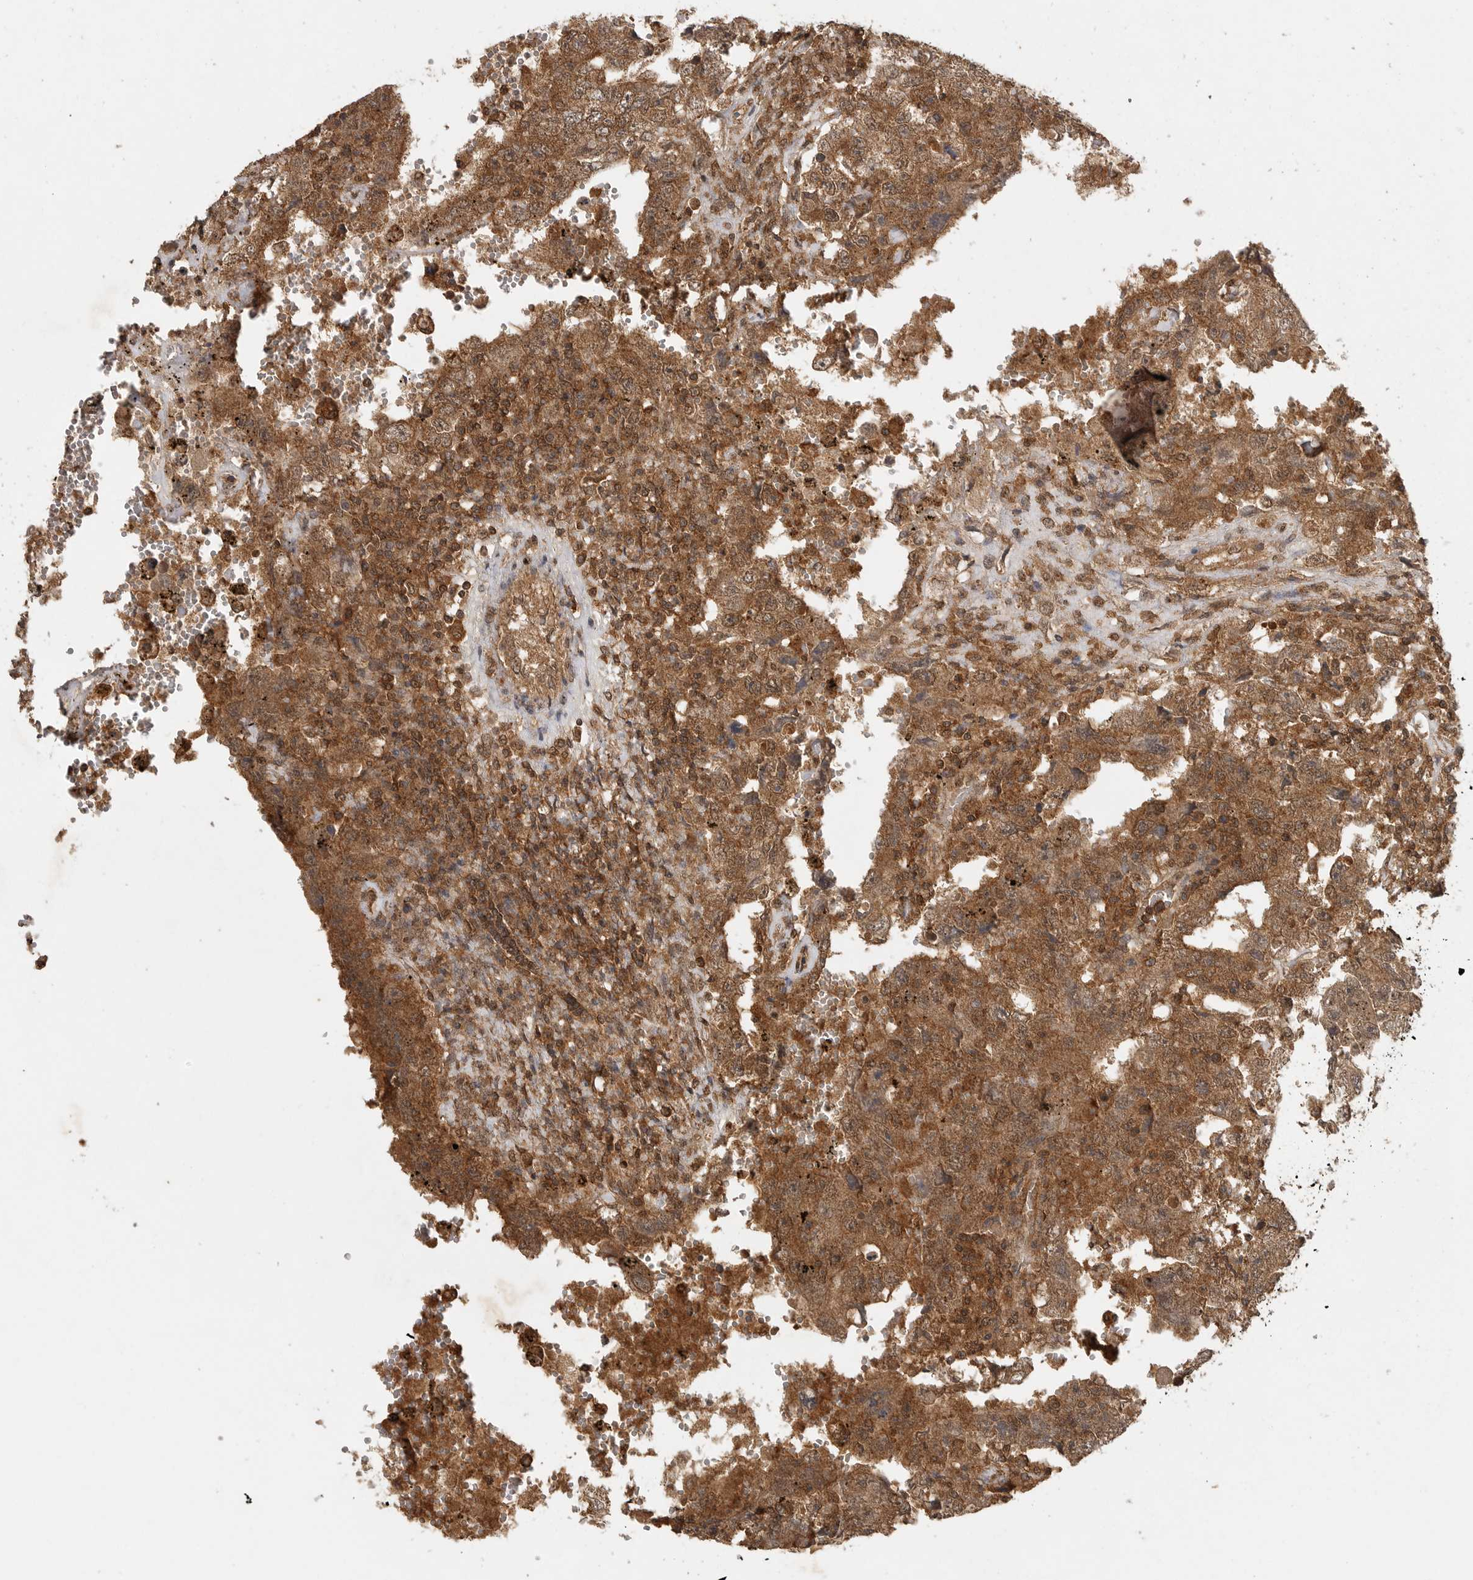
{"staining": {"intensity": "moderate", "quantity": ">75%", "location": "cytoplasmic/membranous,nuclear"}, "tissue": "testis cancer", "cell_type": "Tumor cells", "image_type": "cancer", "snomed": [{"axis": "morphology", "description": "Carcinoma, Embryonal, NOS"}, {"axis": "topography", "description": "Testis"}], "caption": "Embryonal carcinoma (testis) was stained to show a protein in brown. There is medium levels of moderate cytoplasmic/membranous and nuclear staining in about >75% of tumor cells. (Brightfield microscopy of DAB IHC at high magnification).", "gene": "ICOSLG", "patient": {"sex": "male", "age": 26}}